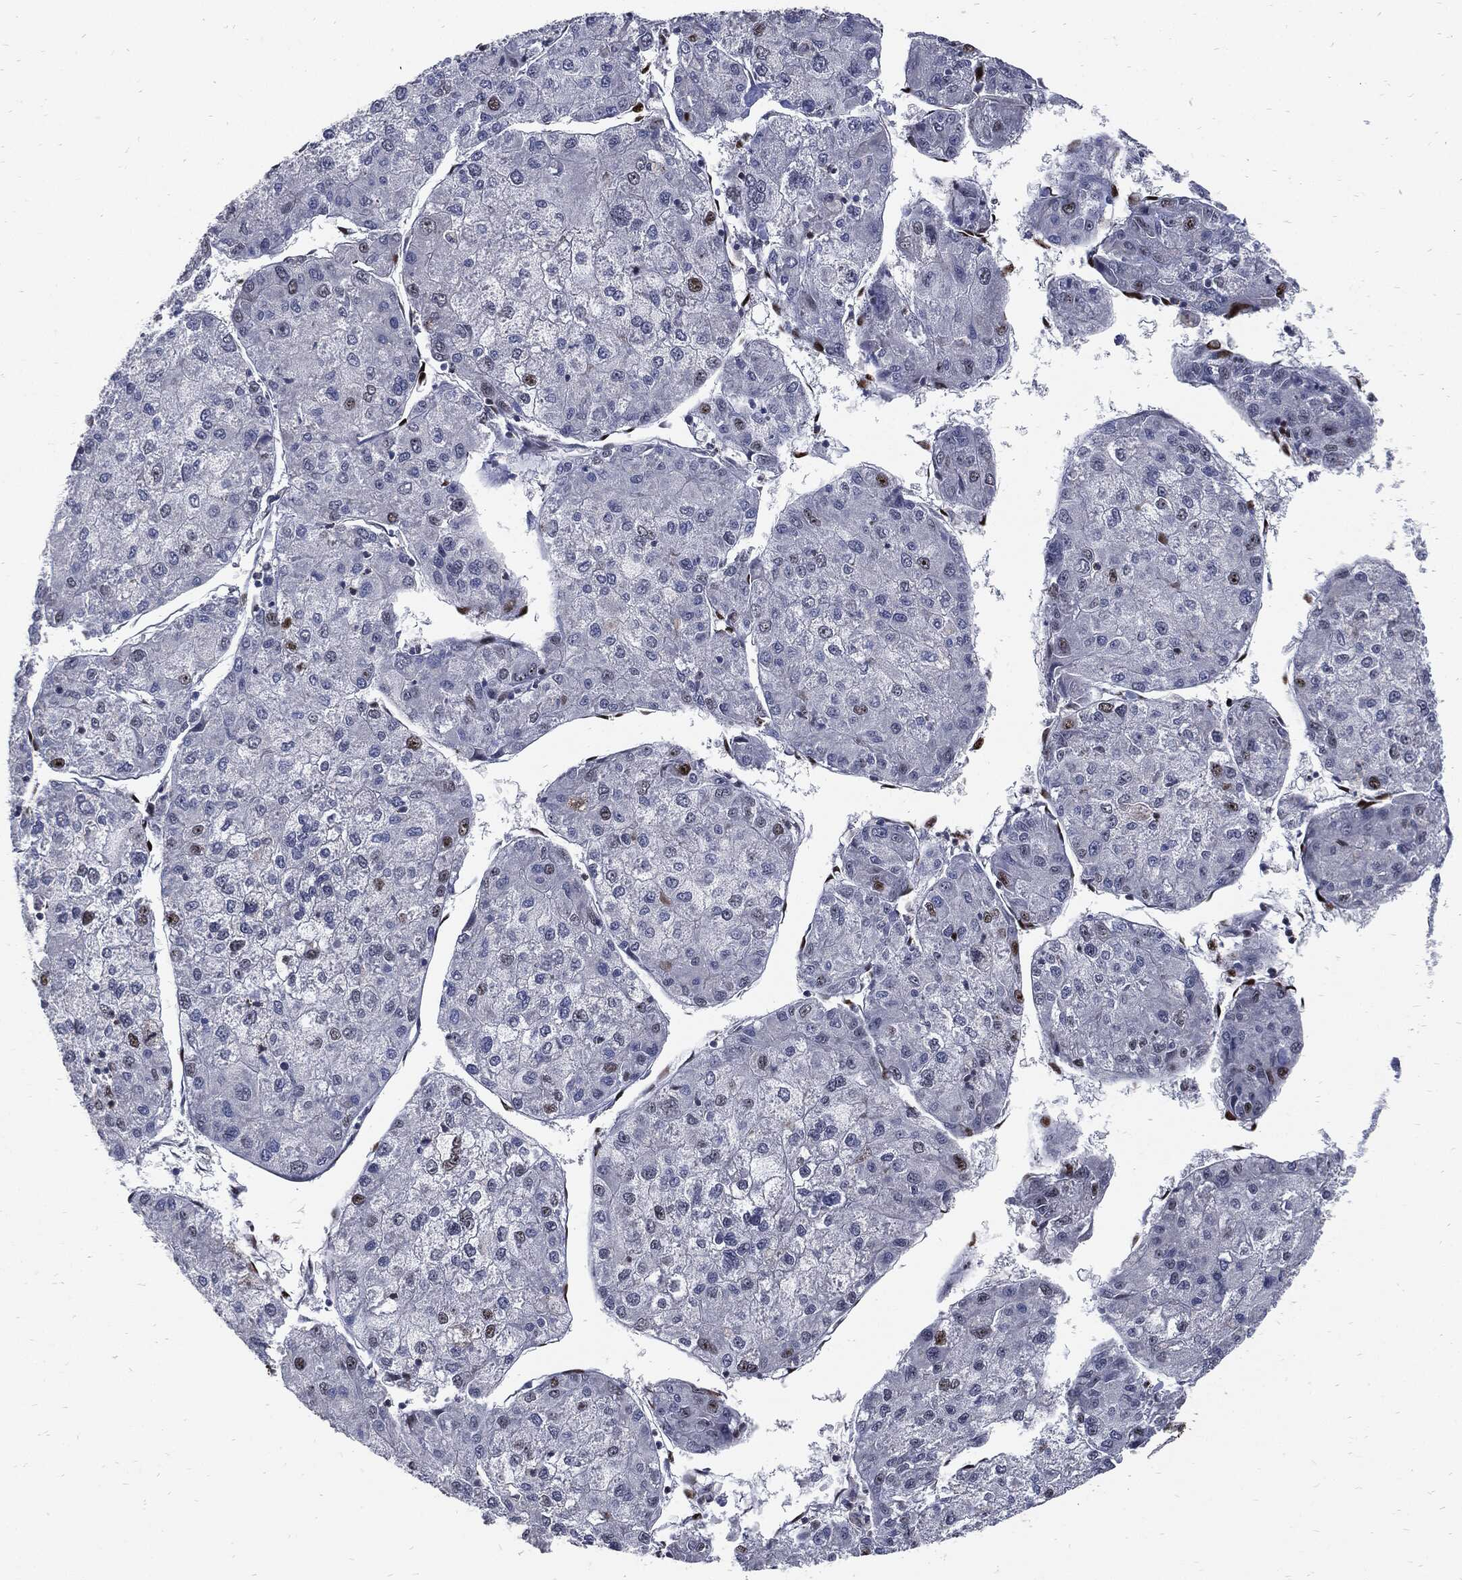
{"staining": {"intensity": "moderate", "quantity": "<25%", "location": "nuclear"}, "tissue": "liver cancer", "cell_type": "Tumor cells", "image_type": "cancer", "snomed": [{"axis": "morphology", "description": "Carcinoma, Hepatocellular, NOS"}, {"axis": "topography", "description": "Liver"}], "caption": "Protein expression by IHC reveals moderate nuclear expression in approximately <25% of tumor cells in liver cancer.", "gene": "NBN", "patient": {"sex": "male", "age": 43}}